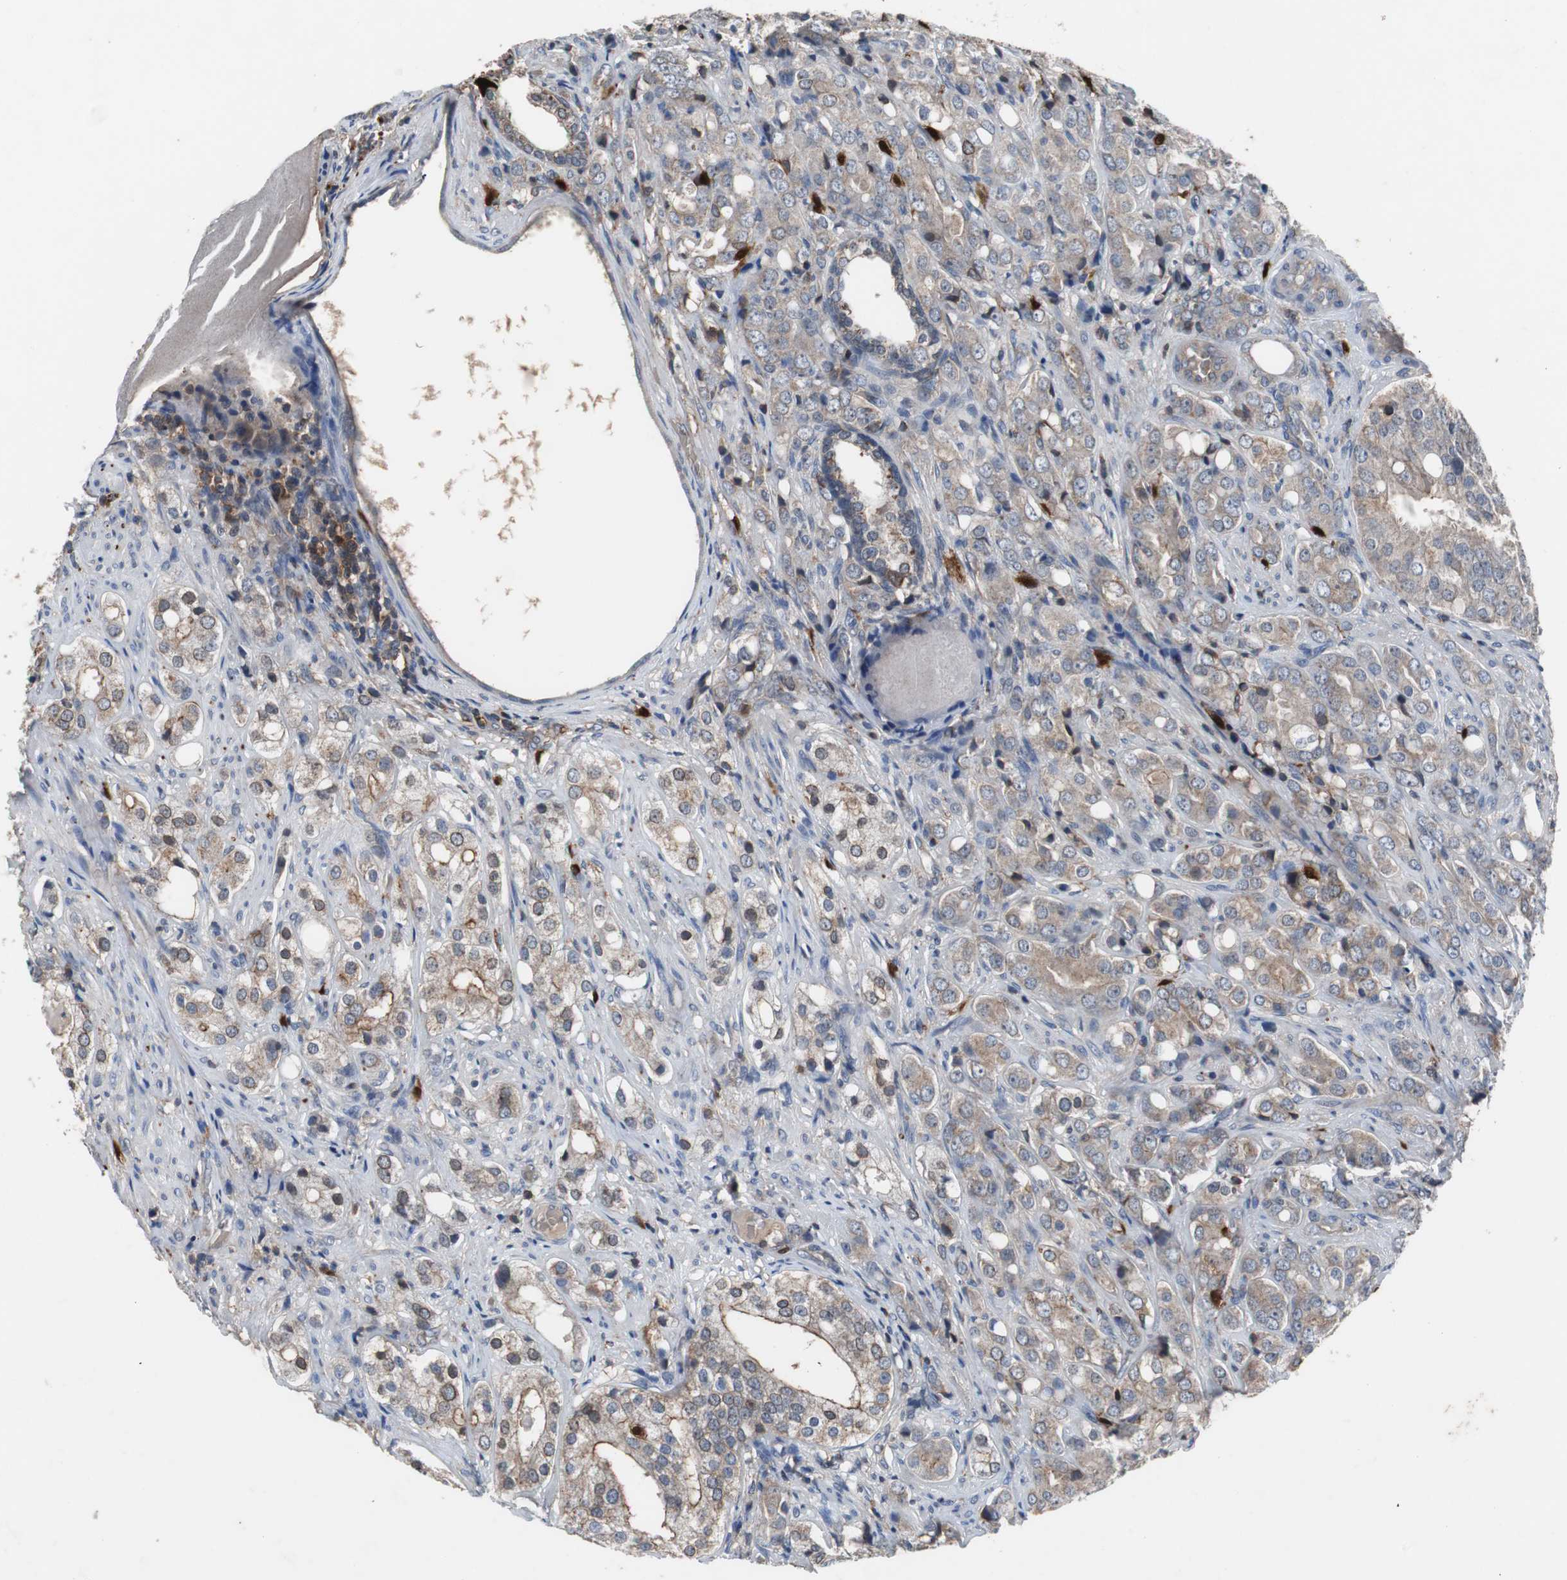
{"staining": {"intensity": "weak", "quantity": ">75%", "location": "cytoplasmic/membranous"}, "tissue": "prostate cancer", "cell_type": "Tumor cells", "image_type": "cancer", "snomed": [{"axis": "morphology", "description": "Adenocarcinoma, High grade"}, {"axis": "topography", "description": "Prostate"}], "caption": "Immunohistochemical staining of human adenocarcinoma (high-grade) (prostate) demonstrates weak cytoplasmic/membranous protein staining in approximately >75% of tumor cells.", "gene": "CALB2", "patient": {"sex": "male", "age": 68}}